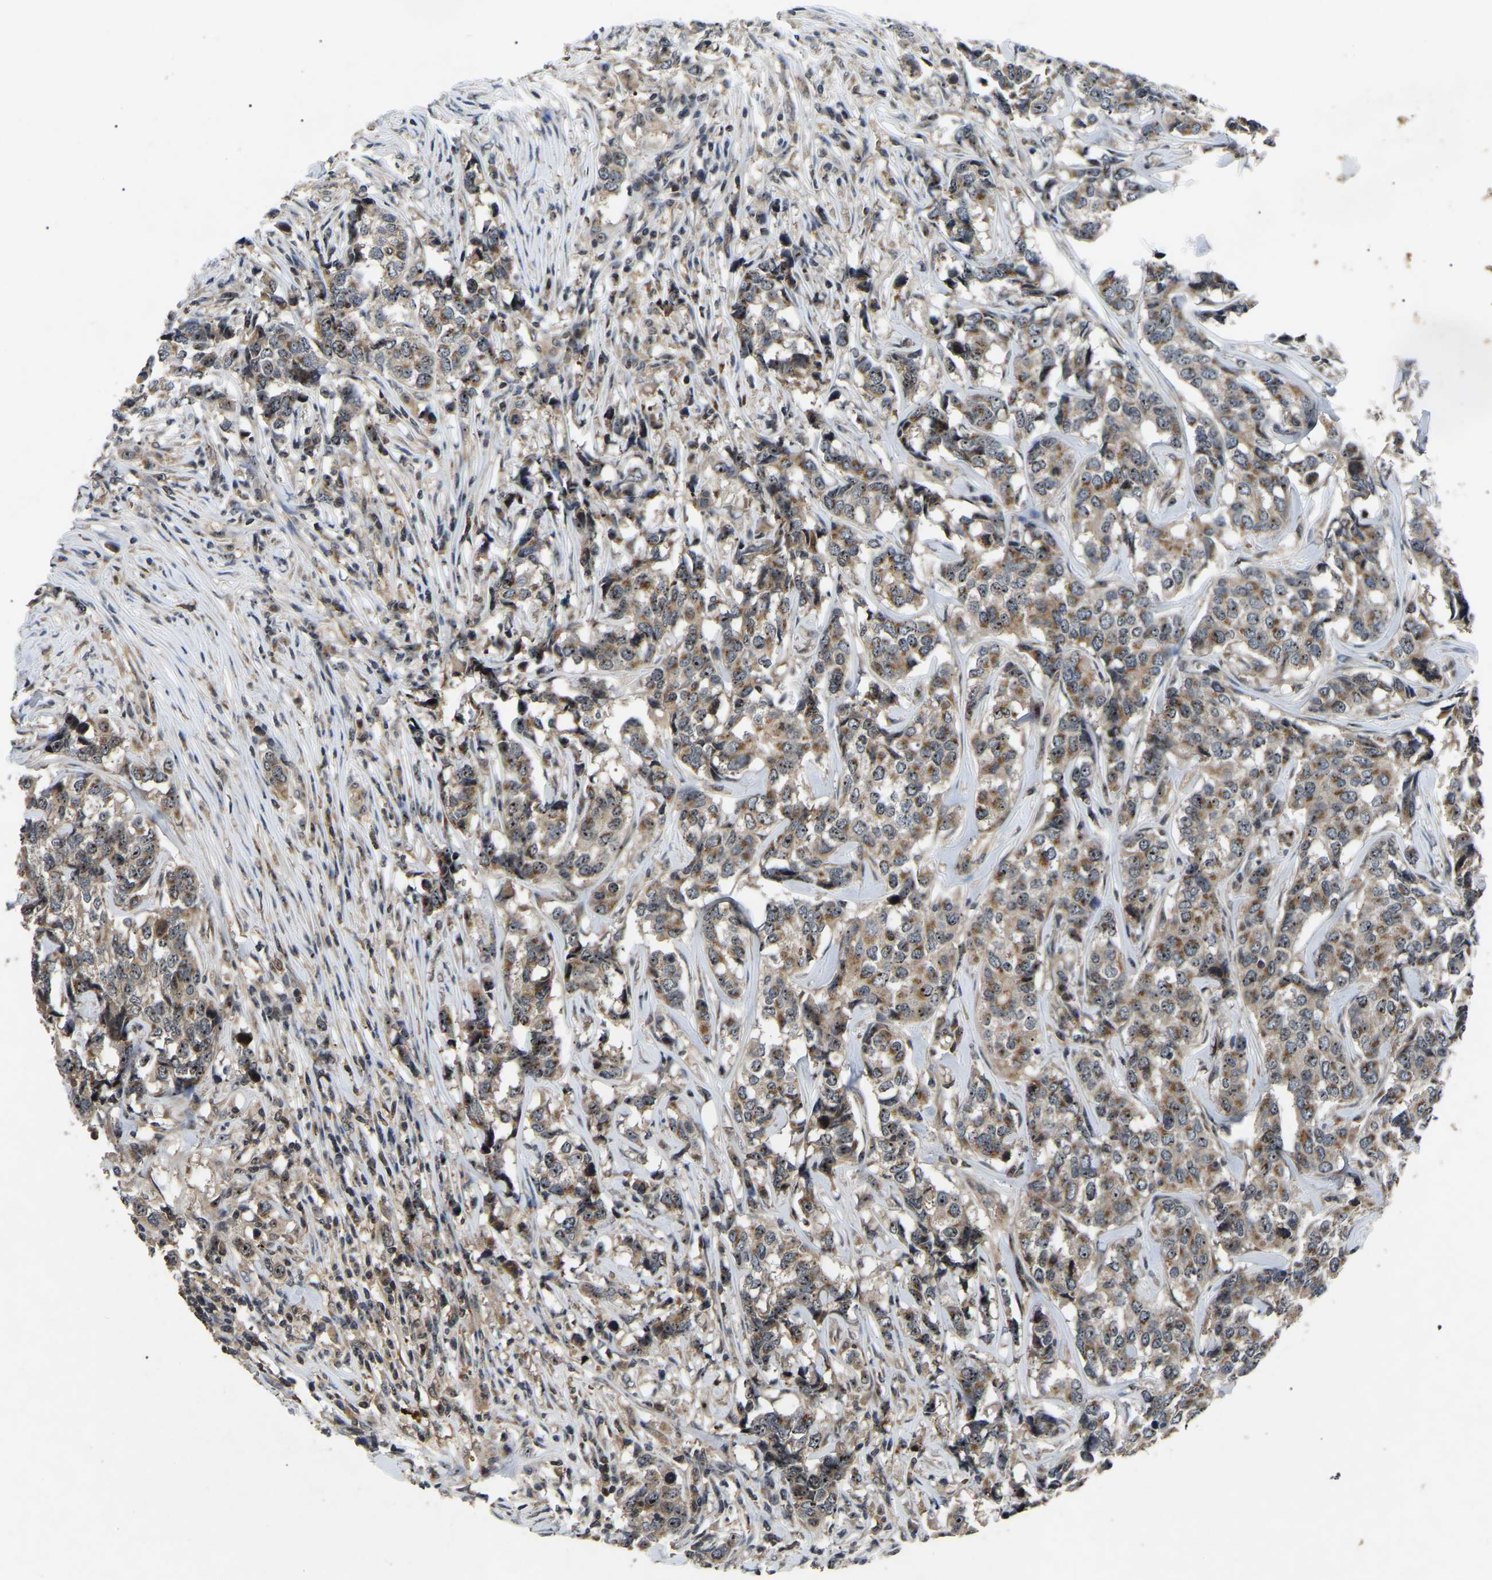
{"staining": {"intensity": "moderate", "quantity": ">75%", "location": "cytoplasmic/membranous,nuclear"}, "tissue": "breast cancer", "cell_type": "Tumor cells", "image_type": "cancer", "snomed": [{"axis": "morphology", "description": "Lobular carcinoma"}, {"axis": "topography", "description": "Breast"}], "caption": "A micrograph showing moderate cytoplasmic/membranous and nuclear staining in about >75% of tumor cells in breast cancer (lobular carcinoma), as visualized by brown immunohistochemical staining.", "gene": "RBM28", "patient": {"sex": "female", "age": 59}}